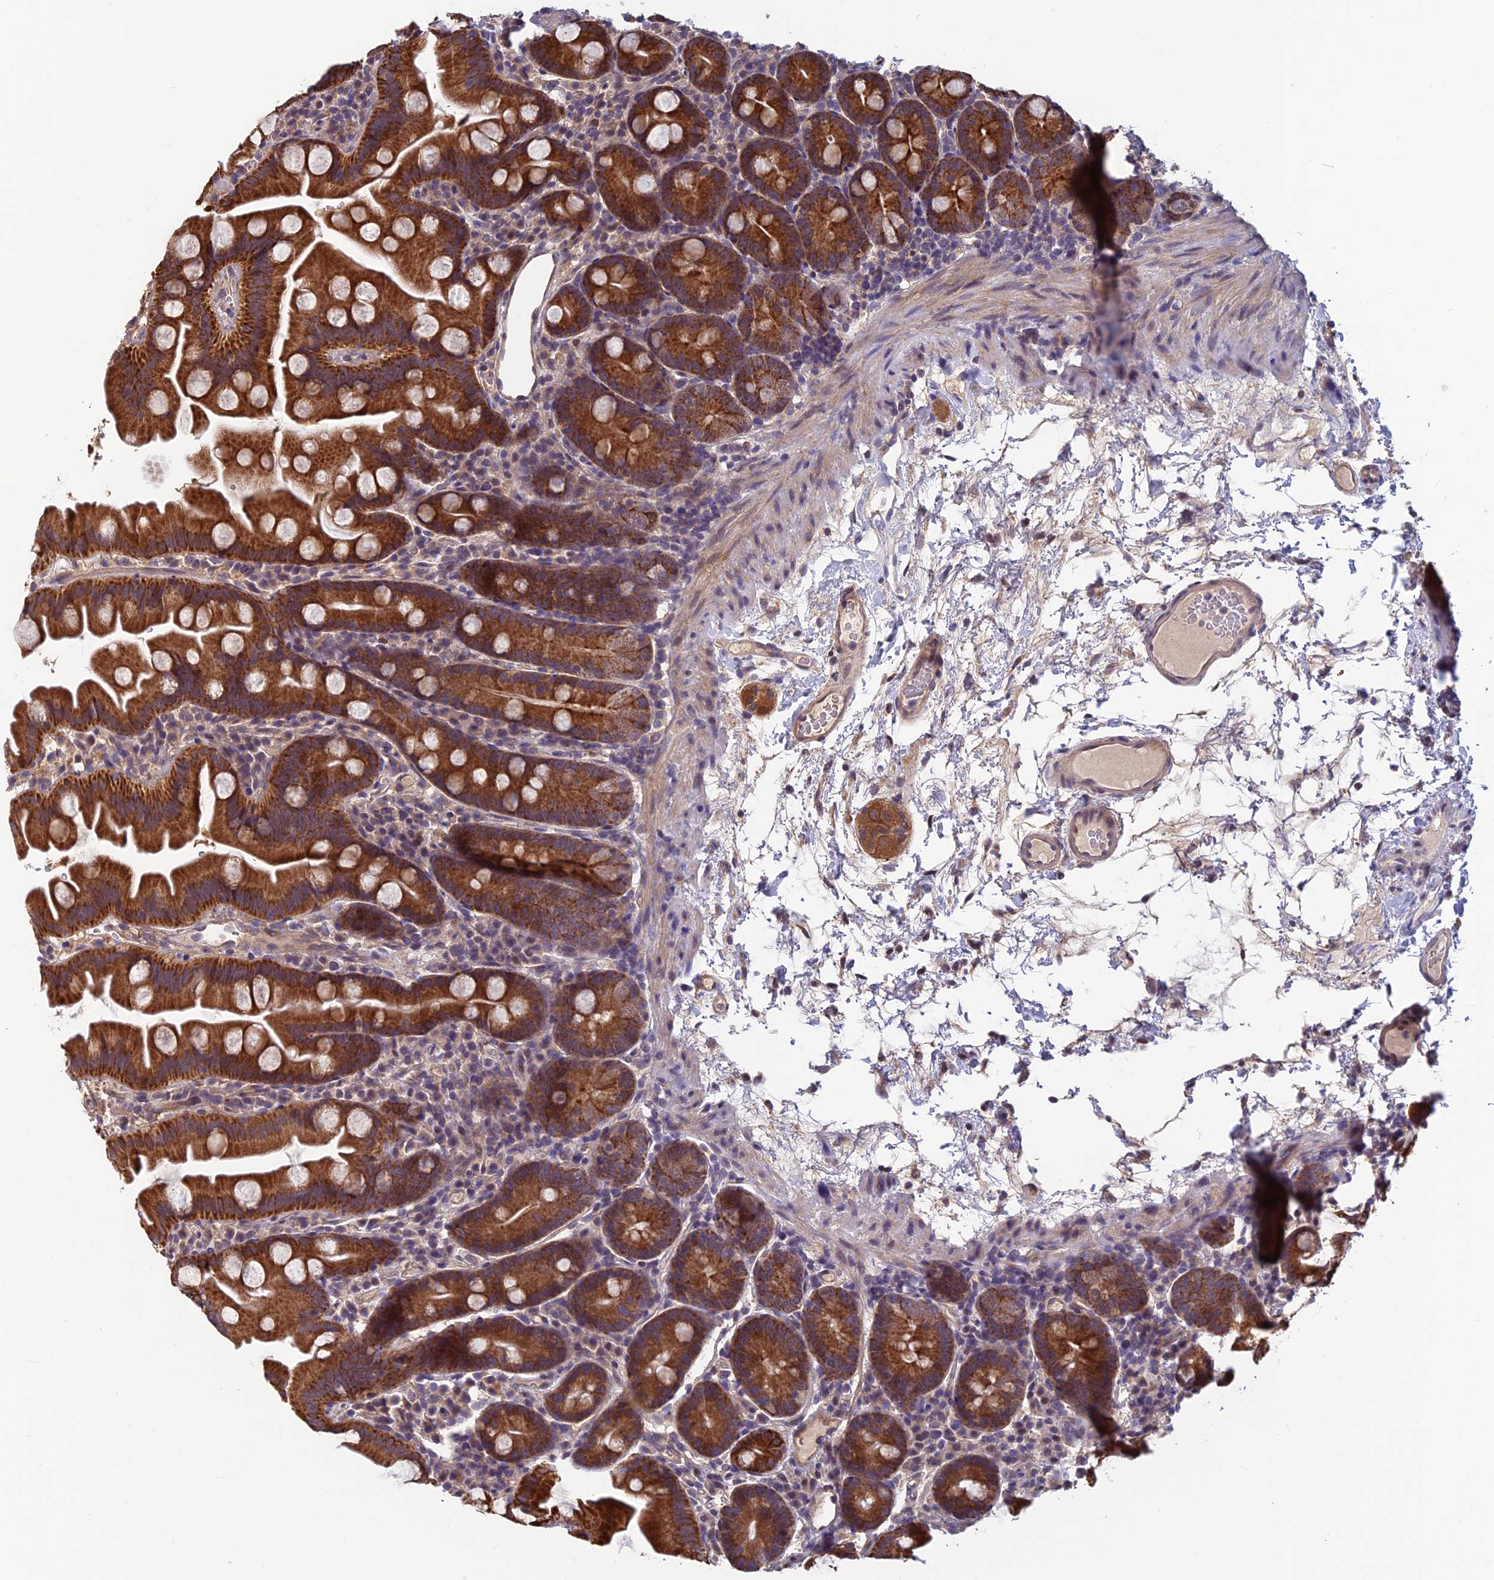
{"staining": {"intensity": "strong", "quantity": ">75%", "location": "cytoplasmic/membranous"}, "tissue": "small intestine", "cell_type": "Glandular cells", "image_type": "normal", "snomed": [{"axis": "morphology", "description": "Normal tissue, NOS"}, {"axis": "topography", "description": "Small intestine"}], "caption": "A high amount of strong cytoplasmic/membranous expression is appreciated in about >75% of glandular cells in benign small intestine.", "gene": "HECA", "patient": {"sex": "female", "age": 68}}